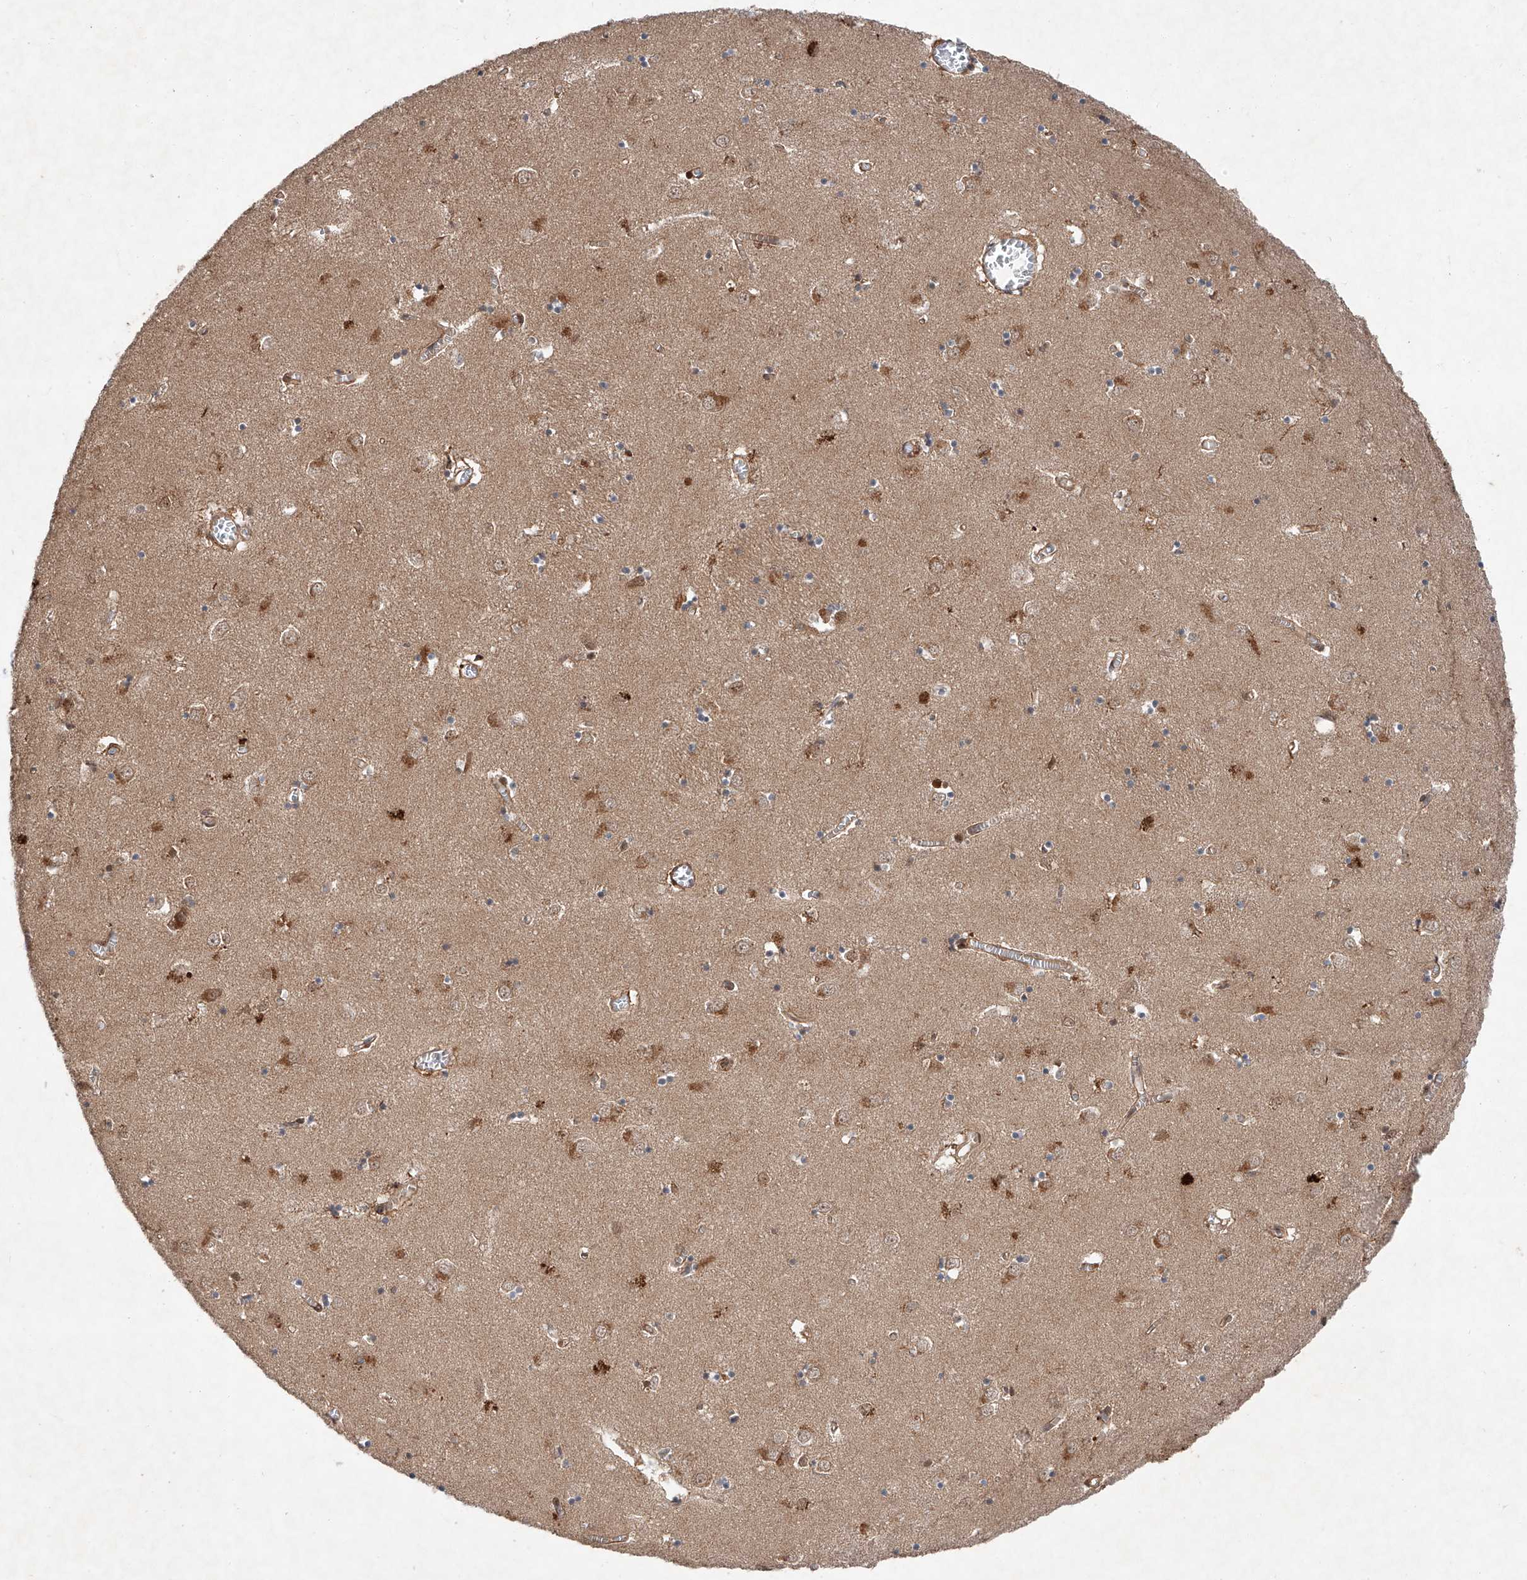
{"staining": {"intensity": "moderate", "quantity": "<25%", "location": "cytoplasmic/membranous"}, "tissue": "caudate", "cell_type": "Glial cells", "image_type": "normal", "snomed": [{"axis": "morphology", "description": "Normal tissue, NOS"}, {"axis": "topography", "description": "Lateral ventricle wall"}], "caption": "Glial cells exhibit low levels of moderate cytoplasmic/membranous expression in approximately <25% of cells in unremarkable caudate. (brown staining indicates protein expression, while blue staining denotes nuclei).", "gene": "ZFP28", "patient": {"sex": "male", "age": 70}}